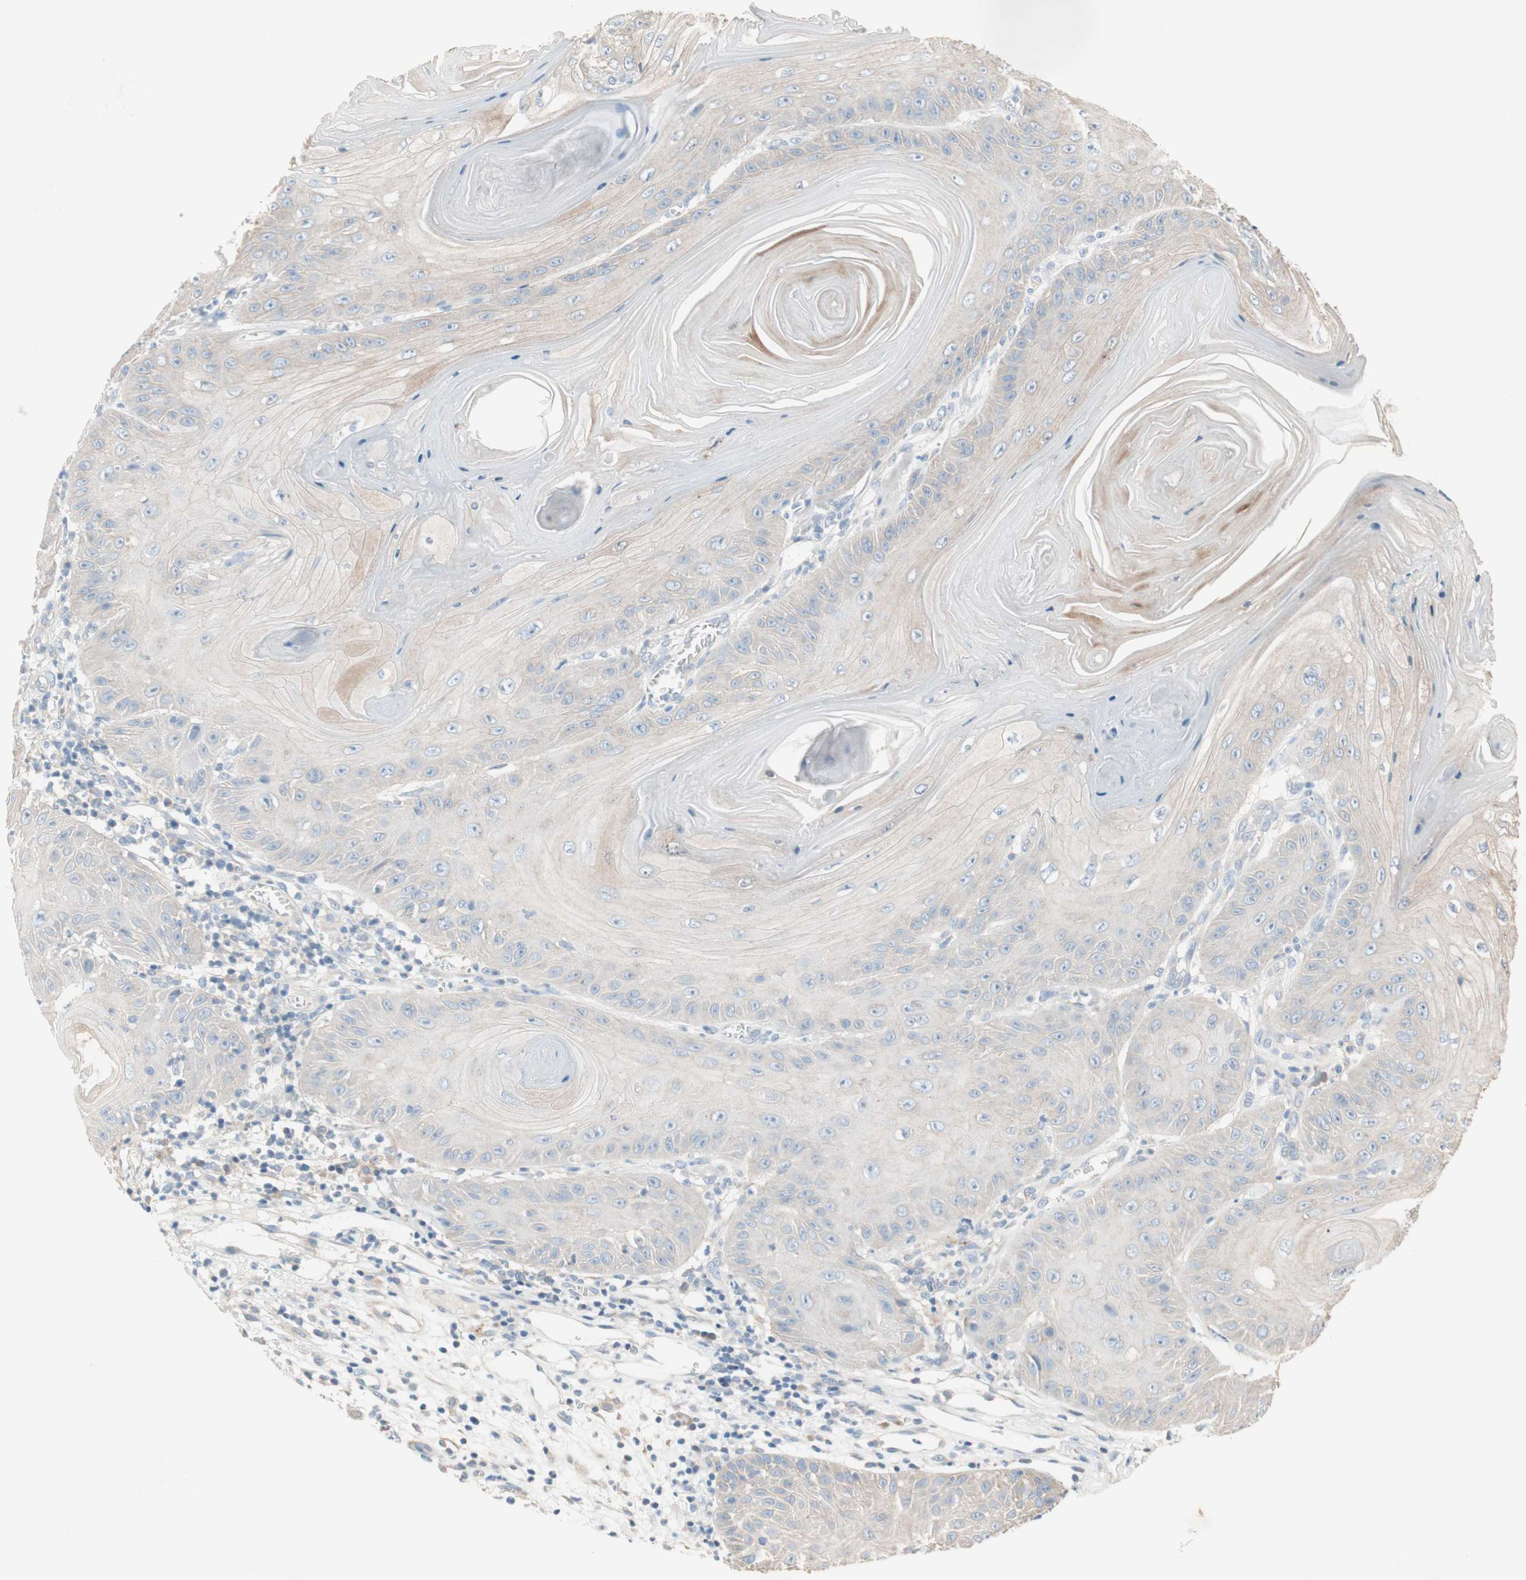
{"staining": {"intensity": "negative", "quantity": "none", "location": "none"}, "tissue": "skin cancer", "cell_type": "Tumor cells", "image_type": "cancer", "snomed": [{"axis": "morphology", "description": "Squamous cell carcinoma, NOS"}, {"axis": "topography", "description": "Skin"}], "caption": "Immunohistochemical staining of human skin cancer (squamous cell carcinoma) exhibits no significant staining in tumor cells.", "gene": "GLUL", "patient": {"sex": "female", "age": 78}}